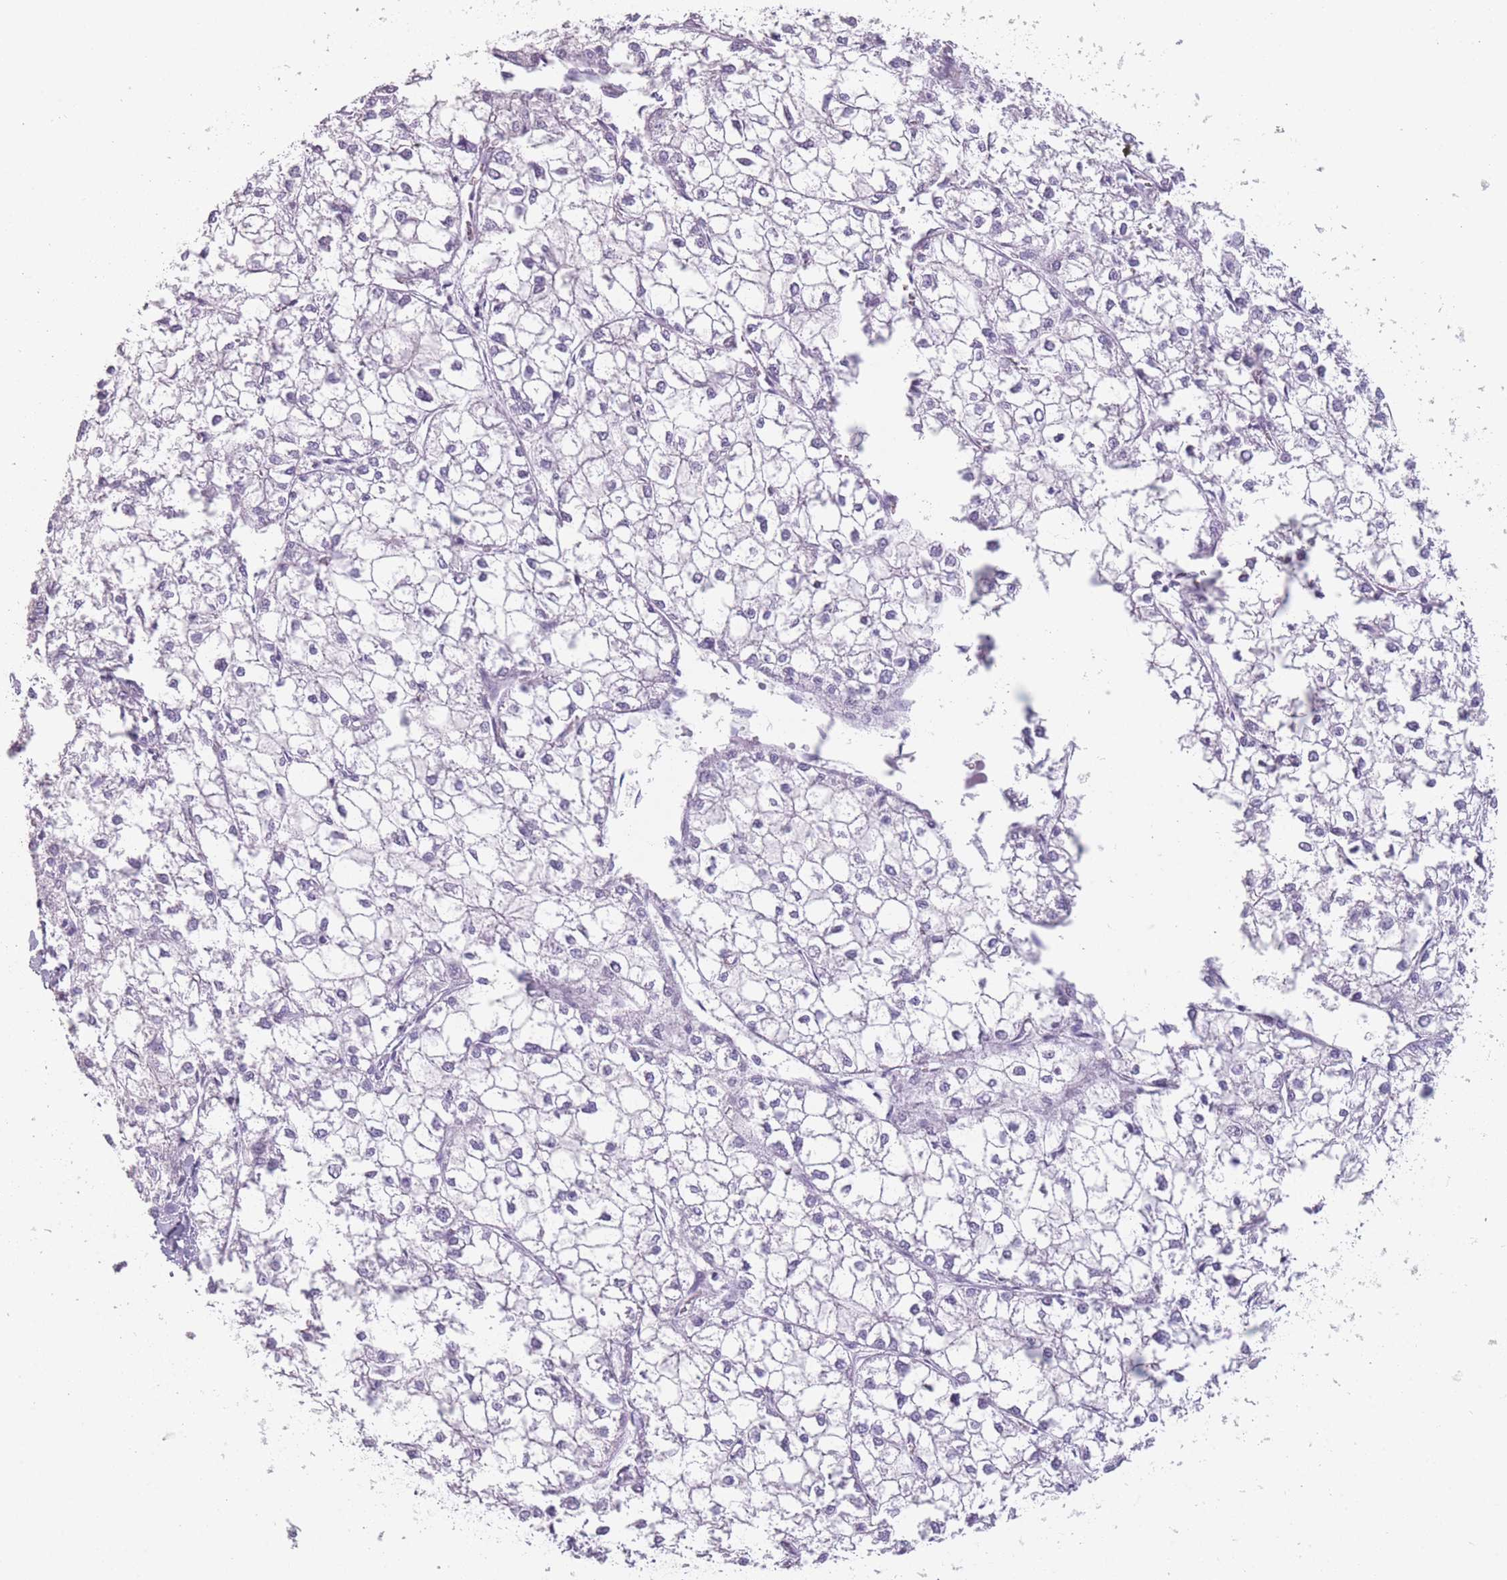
{"staining": {"intensity": "negative", "quantity": "none", "location": "none"}, "tissue": "liver cancer", "cell_type": "Tumor cells", "image_type": "cancer", "snomed": [{"axis": "morphology", "description": "Carcinoma, Hepatocellular, NOS"}, {"axis": "topography", "description": "Liver"}], "caption": "The image displays no staining of tumor cells in liver cancer.", "gene": "PPFIA3", "patient": {"sex": "female", "age": 43}}